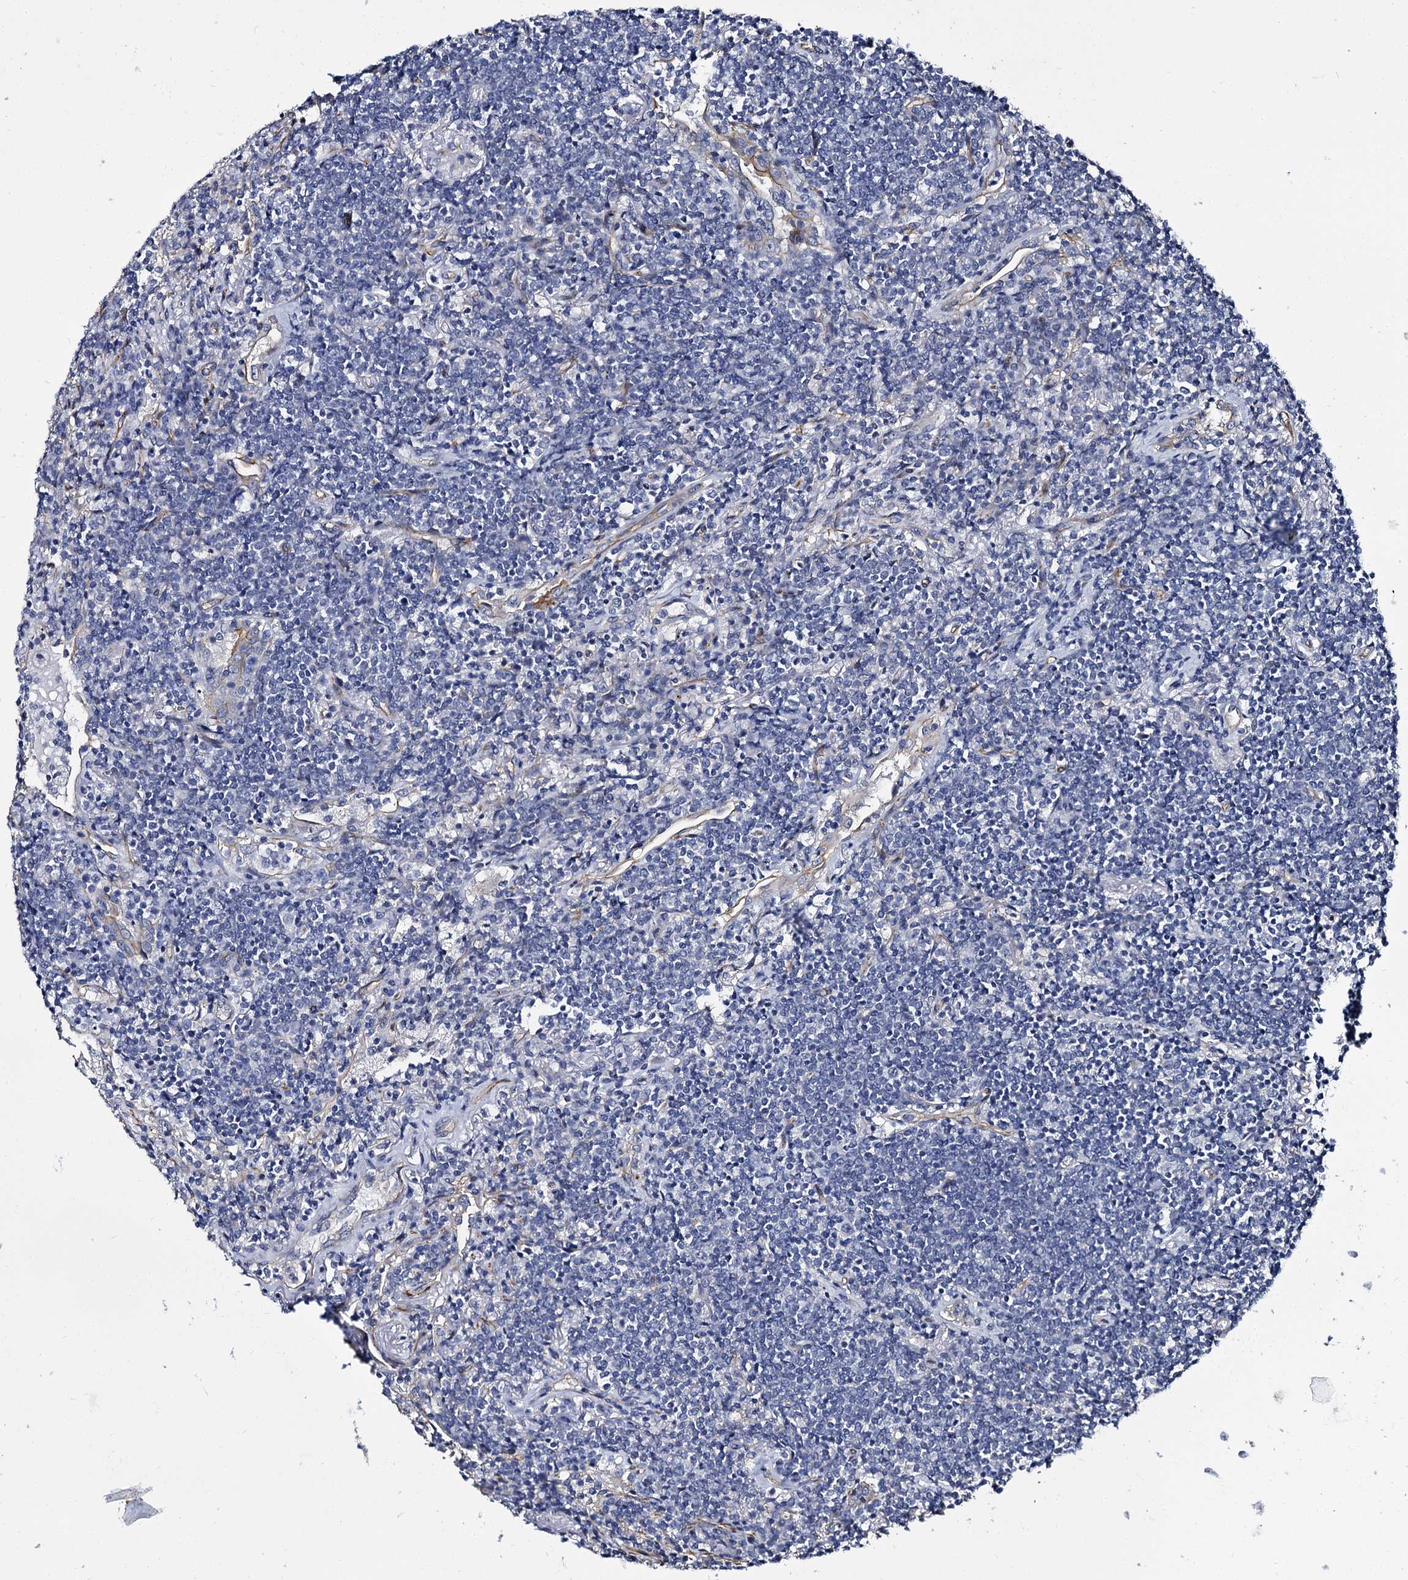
{"staining": {"intensity": "negative", "quantity": "none", "location": "none"}, "tissue": "lymphoma", "cell_type": "Tumor cells", "image_type": "cancer", "snomed": [{"axis": "morphology", "description": "Malignant lymphoma, non-Hodgkin's type, Low grade"}, {"axis": "topography", "description": "Lung"}], "caption": "Immunohistochemistry of human lymphoma shows no staining in tumor cells.", "gene": "CBFB", "patient": {"sex": "female", "age": 71}}